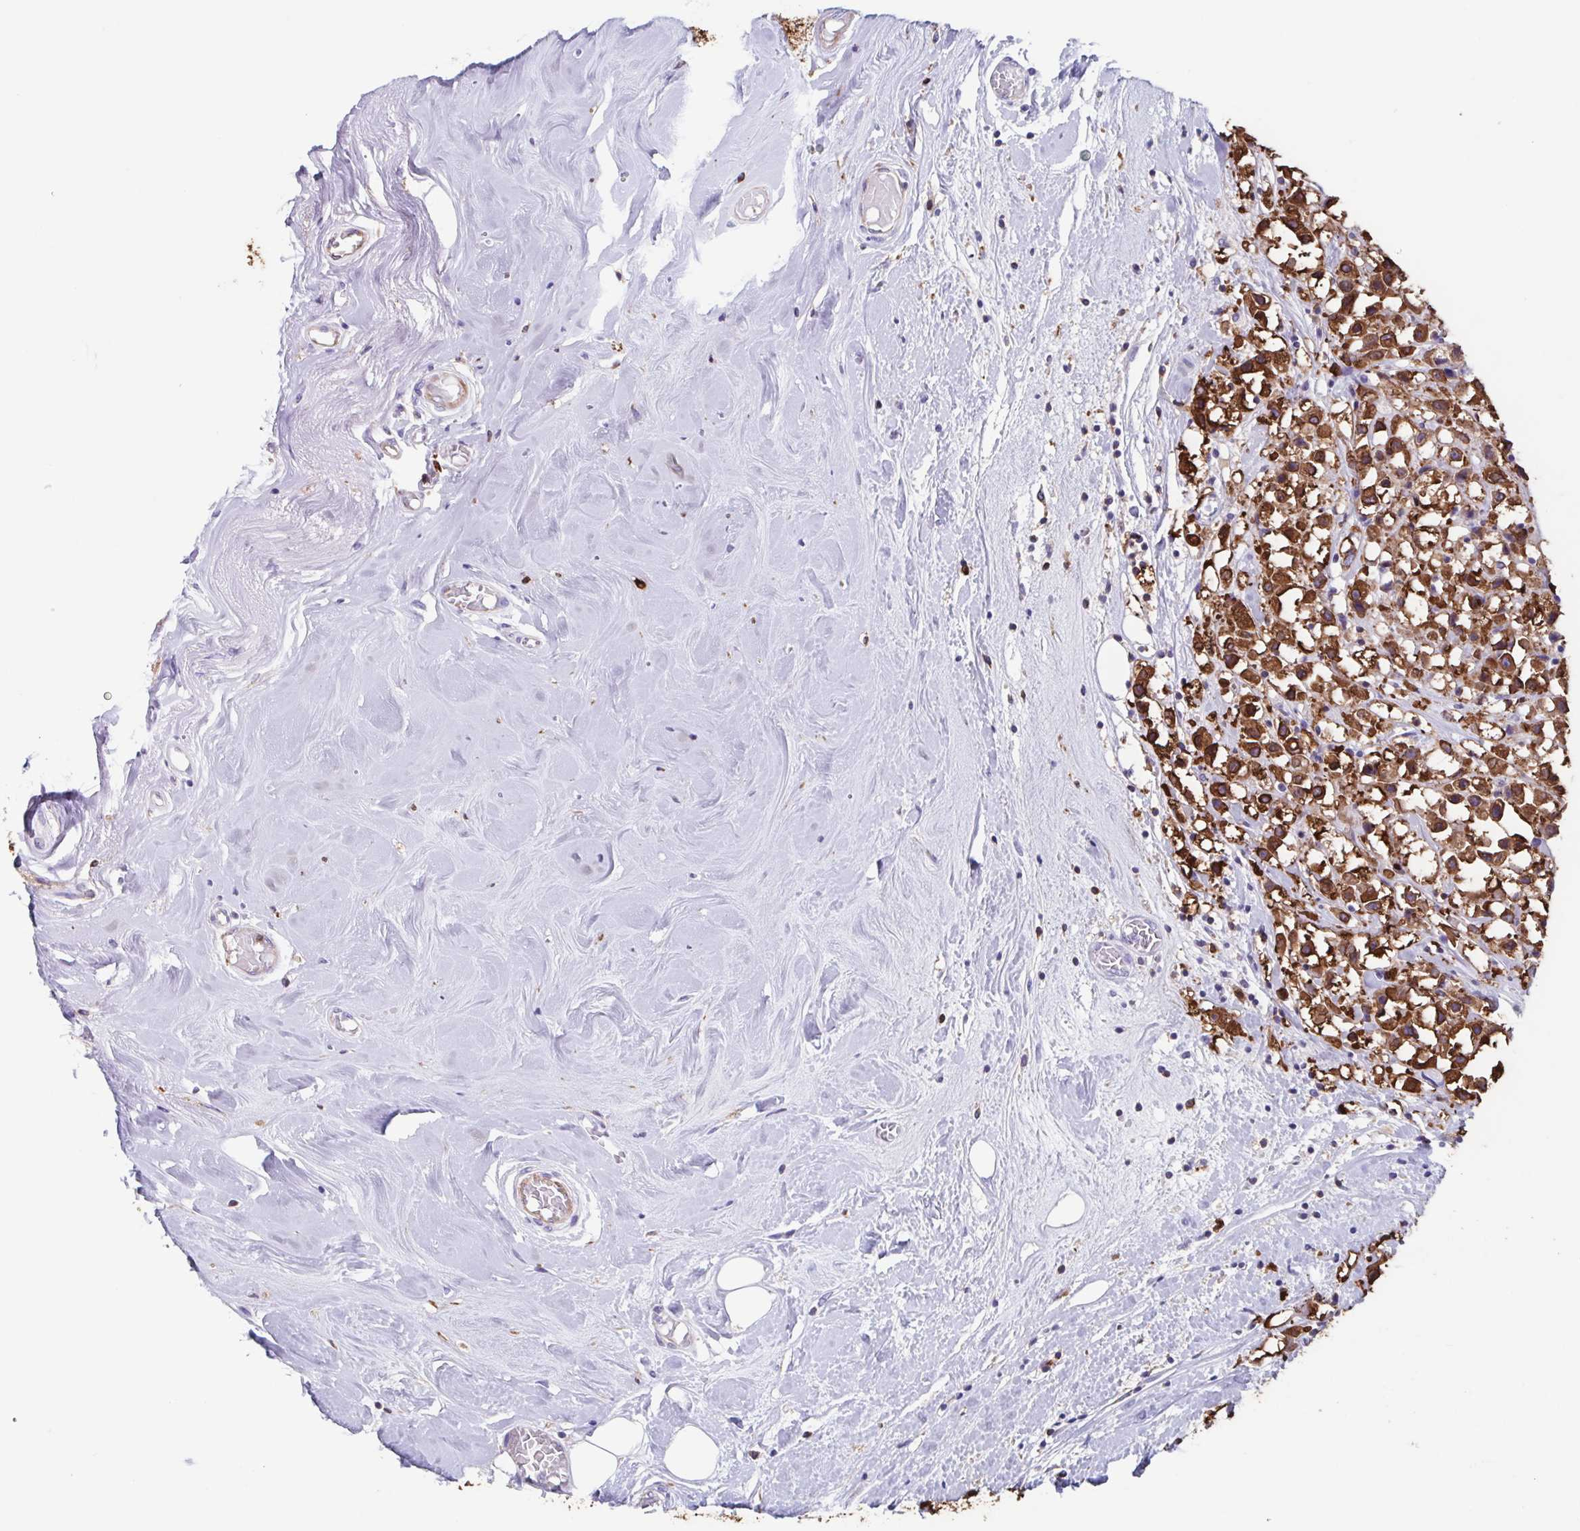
{"staining": {"intensity": "strong", "quantity": ">75%", "location": "cytoplasmic/membranous"}, "tissue": "breast cancer", "cell_type": "Tumor cells", "image_type": "cancer", "snomed": [{"axis": "morphology", "description": "Duct carcinoma"}, {"axis": "topography", "description": "Breast"}], "caption": "Strong cytoplasmic/membranous expression is present in approximately >75% of tumor cells in infiltrating ductal carcinoma (breast).", "gene": "TPD52", "patient": {"sex": "female", "age": 61}}